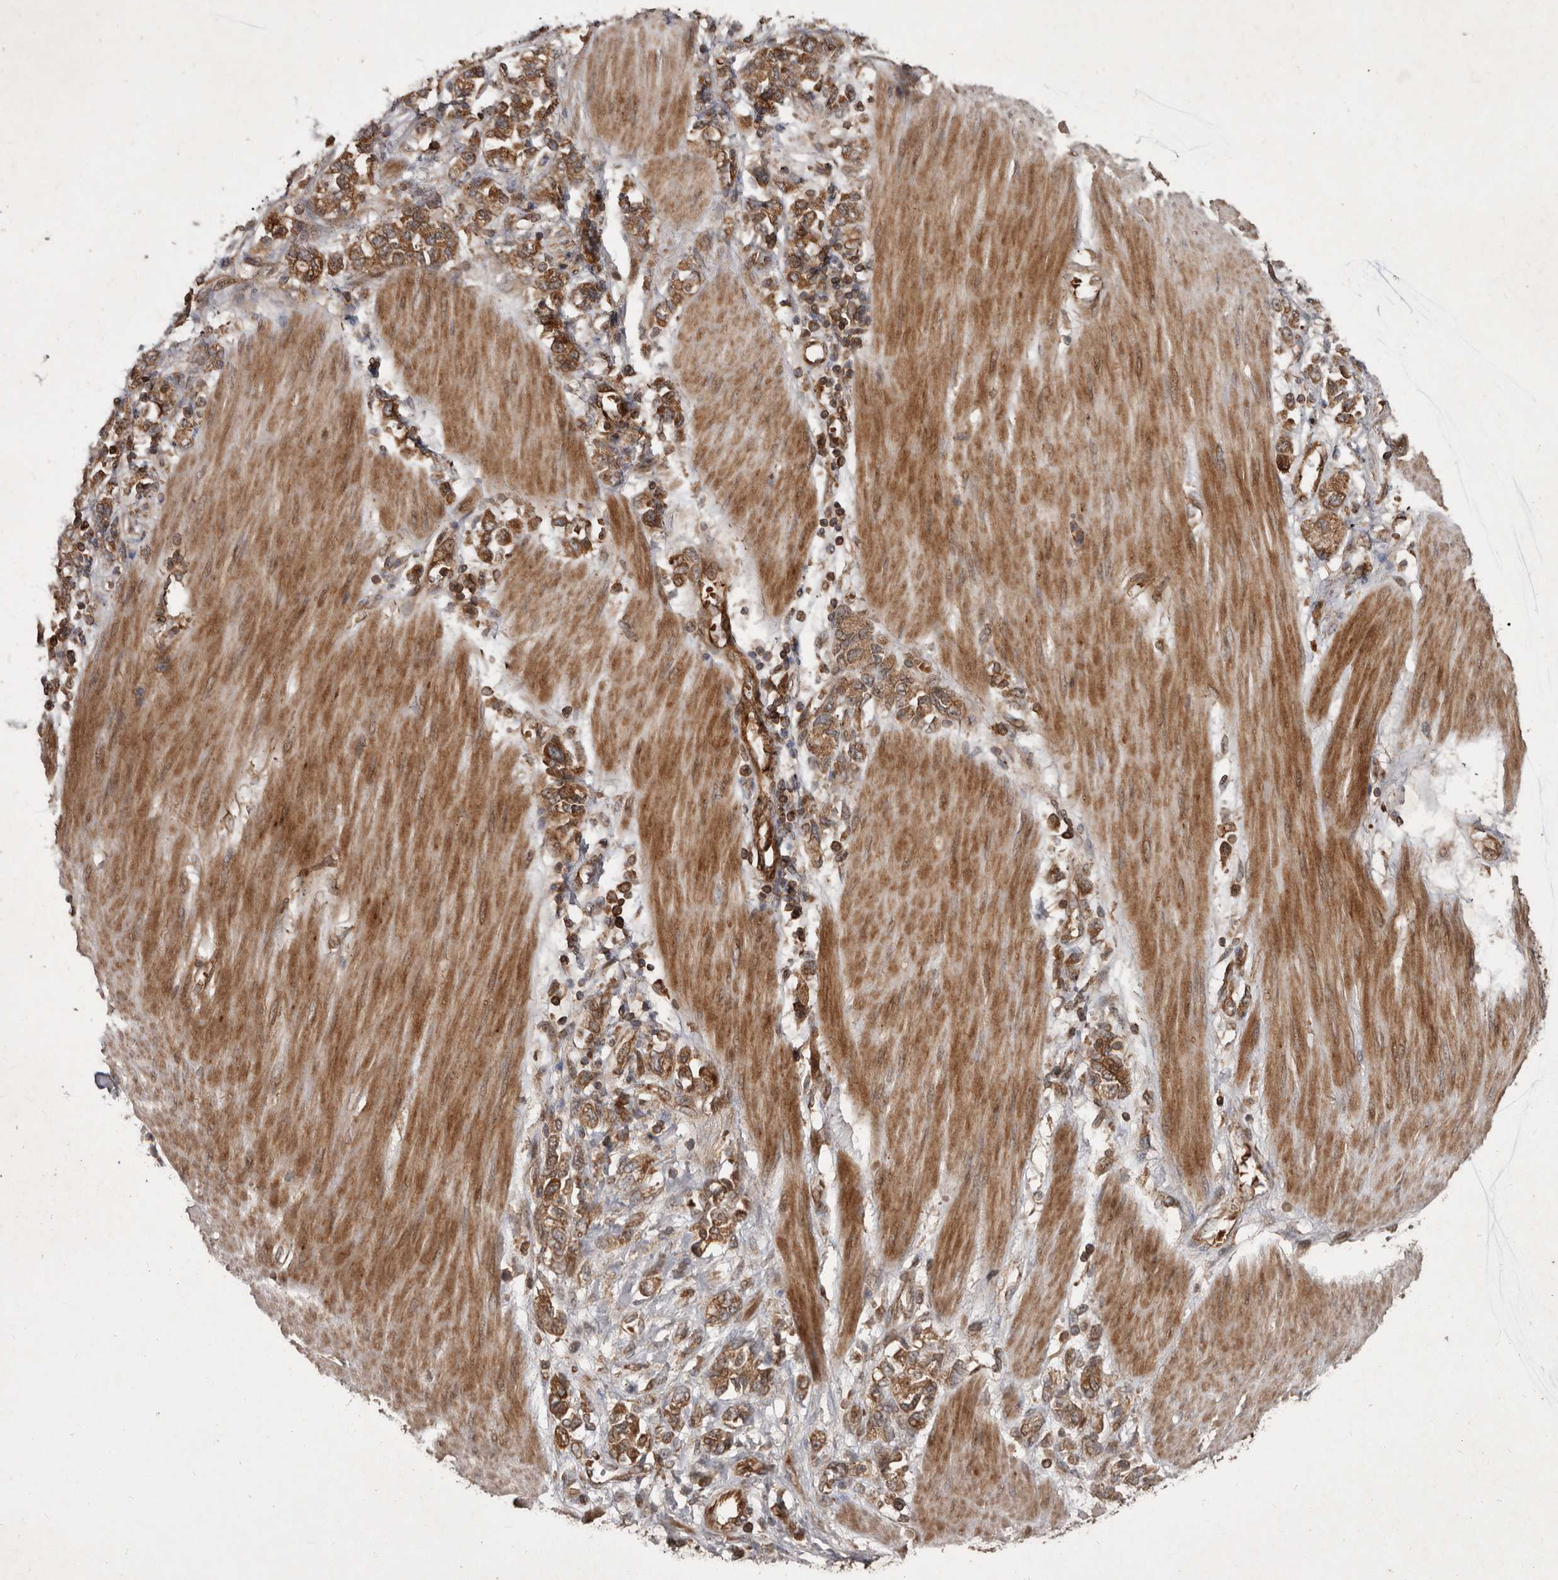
{"staining": {"intensity": "strong", "quantity": ">75%", "location": "cytoplasmic/membranous"}, "tissue": "stomach cancer", "cell_type": "Tumor cells", "image_type": "cancer", "snomed": [{"axis": "morphology", "description": "Adenocarcinoma, NOS"}, {"axis": "topography", "description": "Stomach"}], "caption": "Human stomach cancer stained with a protein marker reveals strong staining in tumor cells.", "gene": "STK36", "patient": {"sex": "female", "age": 76}}